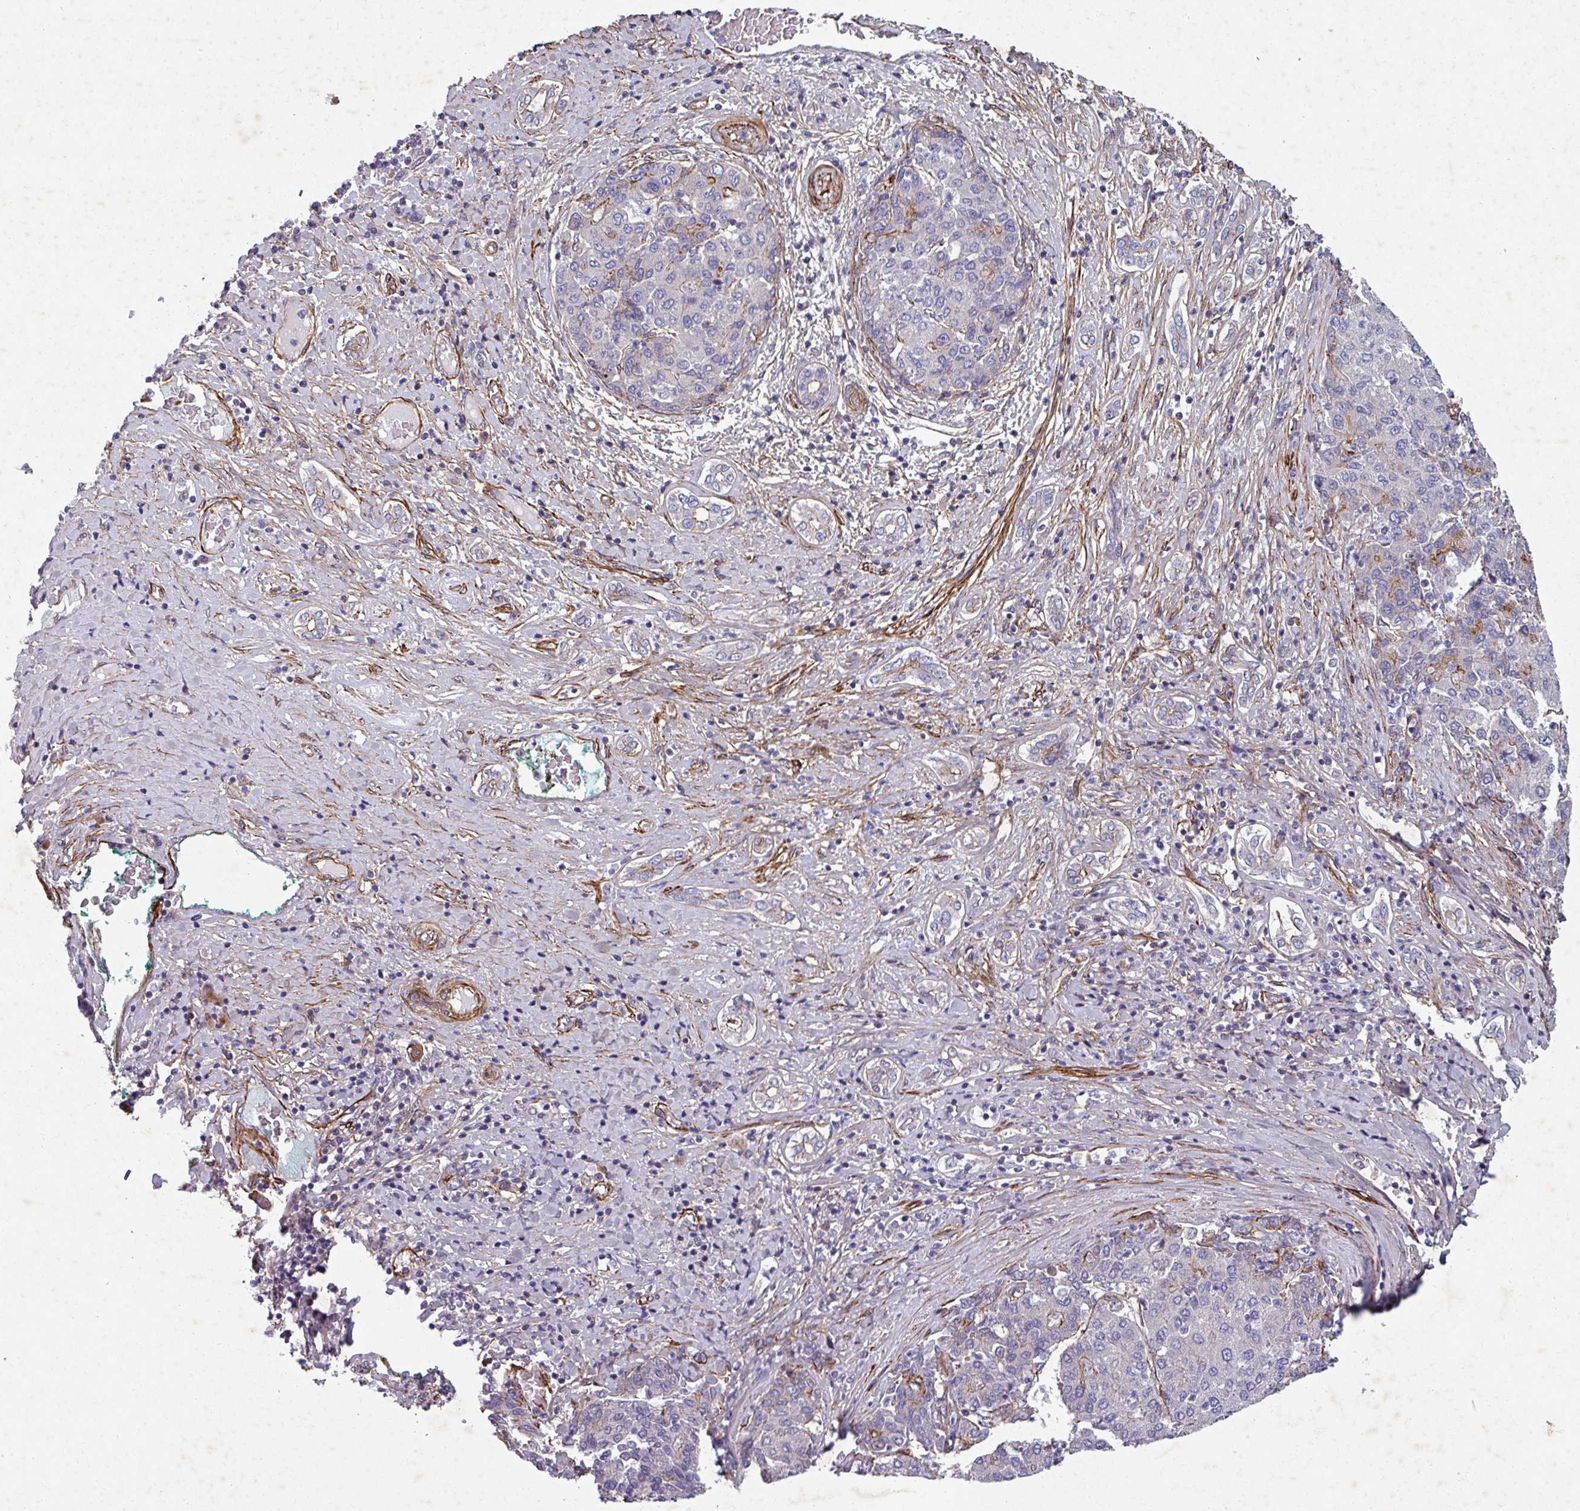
{"staining": {"intensity": "negative", "quantity": "none", "location": "none"}, "tissue": "liver cancer", "cell_type": "Tumor cells", "image_type": "cancer", "snomed": [{"axis": "morphology", "description": "Carcinoma, Hepatocellular, NOS"}, {"axis": "topography", "description": "Liver"}], "caption": "This is an immunohistochemistry (IHC) image of human liver cancer (hepatocellular carcinoma). There is no staining in tumor cells.", "gene": "ATP2C2", "patient": {"sex": "male", "age": 65}}